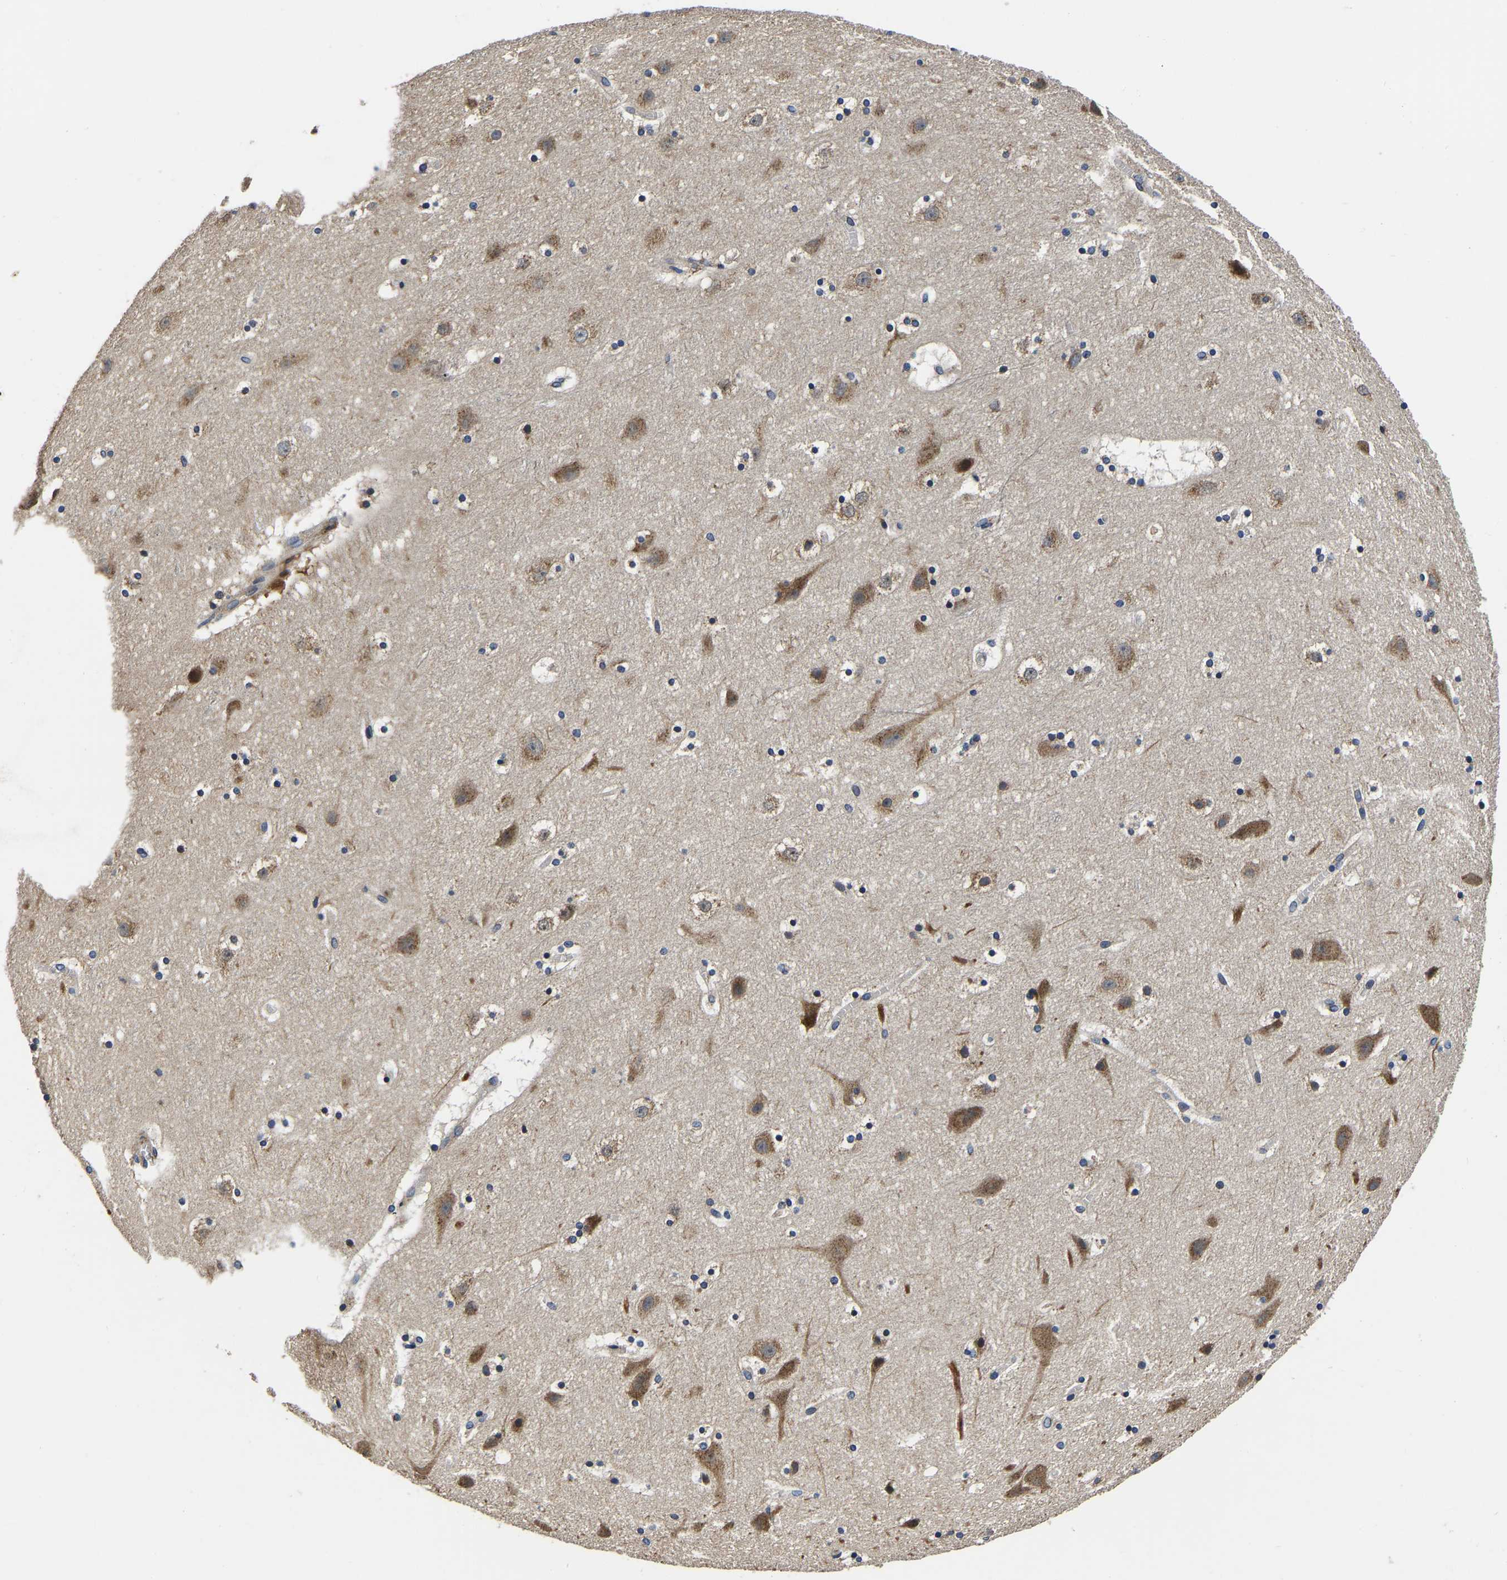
{"staining": {"intensity": "weak", "quantity": "25%-75%", "location": "cytoplasmic/membranous"}, "tissue": "cerebral cortex", "cell_type": "Endothelial cells", "image_type": "normal", "snomed": [{"axis": "morphology", "description": "Normal tissue, NOS"}, {"axis": "topography", "description": "Cerebral cortex"}], "caption": "A high-resolution histopathology image shows IHC staining of unremarkable cerebral cortex, which shows weak cytoplasmic/membranous positivity in approximately 25%-75% of endothelial cells. (Brightfield microscopy of DAB IHC at high magnification).", "gene": "RABAC1", "patient": {"sex": "male", "age": 45}}